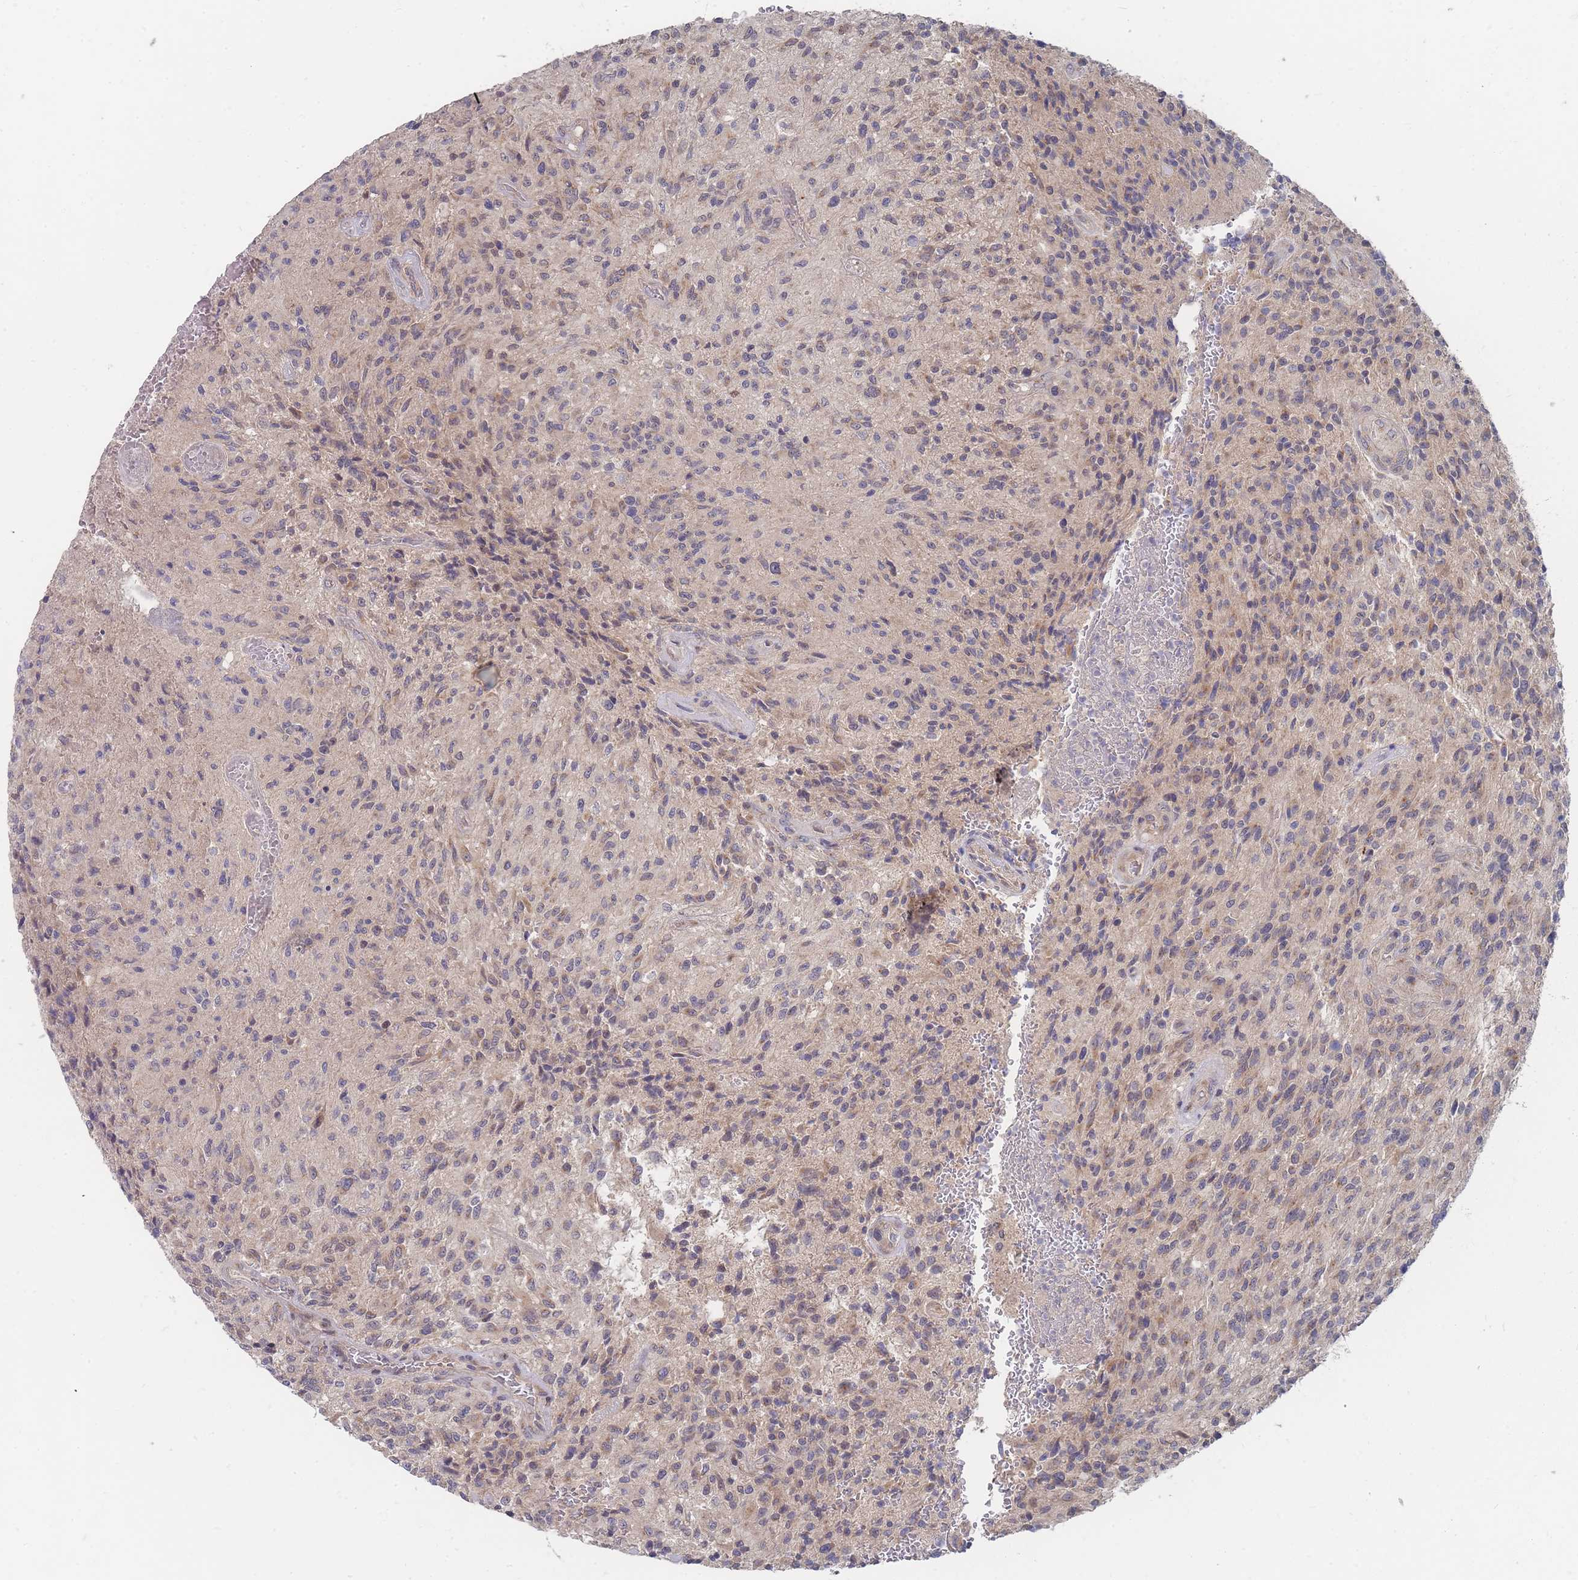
{"staining": {"intensity": "weak", "quantity": "25%-75%", "location": "cytoplasmic/membranous"}, "tissue": "glioma", "cell_type": "Tumor cells", "image_type": "cancer", "snomed": [{"axis": "morphology", "description": "Normal tissue, NOS"}, {"axis": "morphology", "description": "Glioma, malignant, High grade"}, {"axis": "topography", "description": "Cerebral cortex"}], "caption": "An image of glioma stained for a protein shows weak cytoplasmic/membranous brown staining in tumor cells.", "gene": "SLC35F5", "patient": {"sex": "male", "age": 56}}